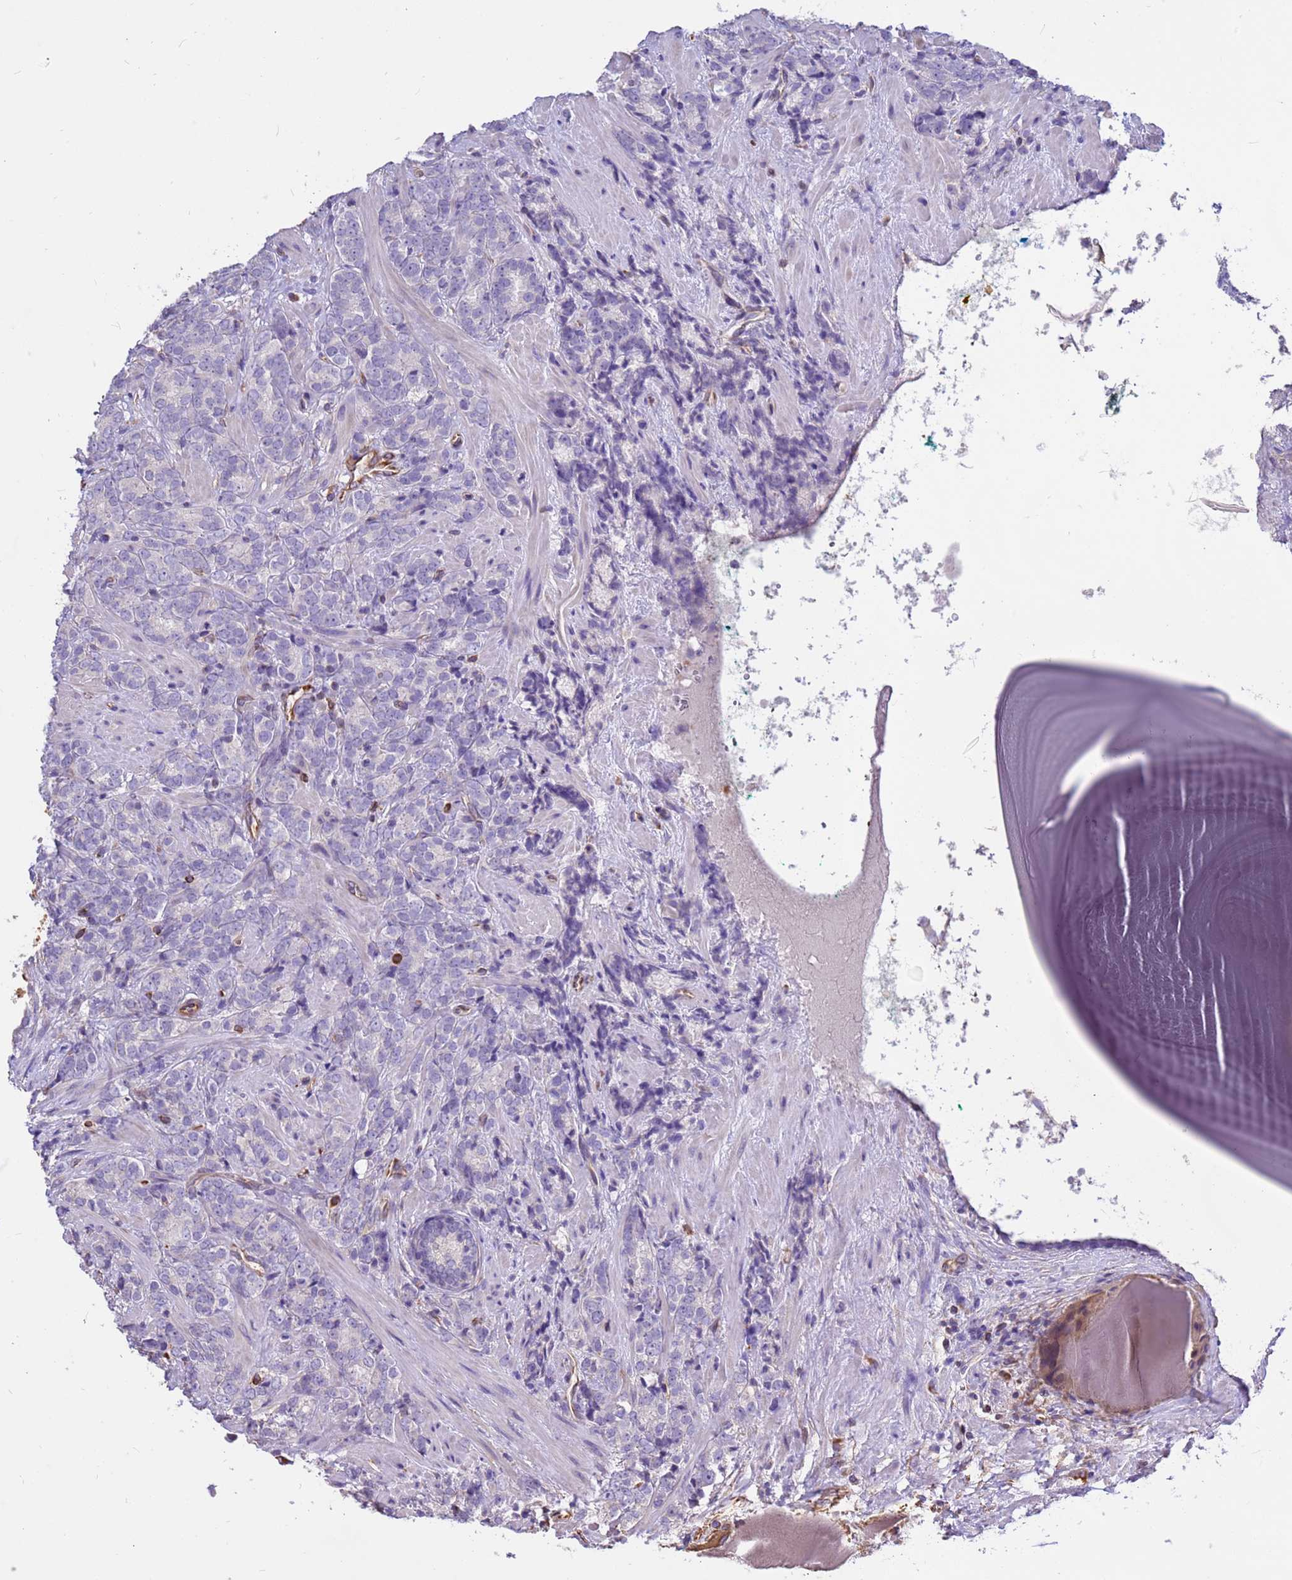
{"staining": {"intensity": "negative", "quantity": "none", "location": "none"}, "tissue": "prostate cancer", "cell_type": "Tumor cells", "image_type": "cancer", "snomed": [{"axis": "morphology", "description": "Adenocarcinoma, High grade"}, {"axis": "topography", "description": "Prostate"}], "caption": "The immunohistochemistry image has no significant expression in tumor cells of high-grade adenocarcinoma (prostate) tissue.", "gene": "TCEAL3", "patient": {"sex": "male", "age": 64}}